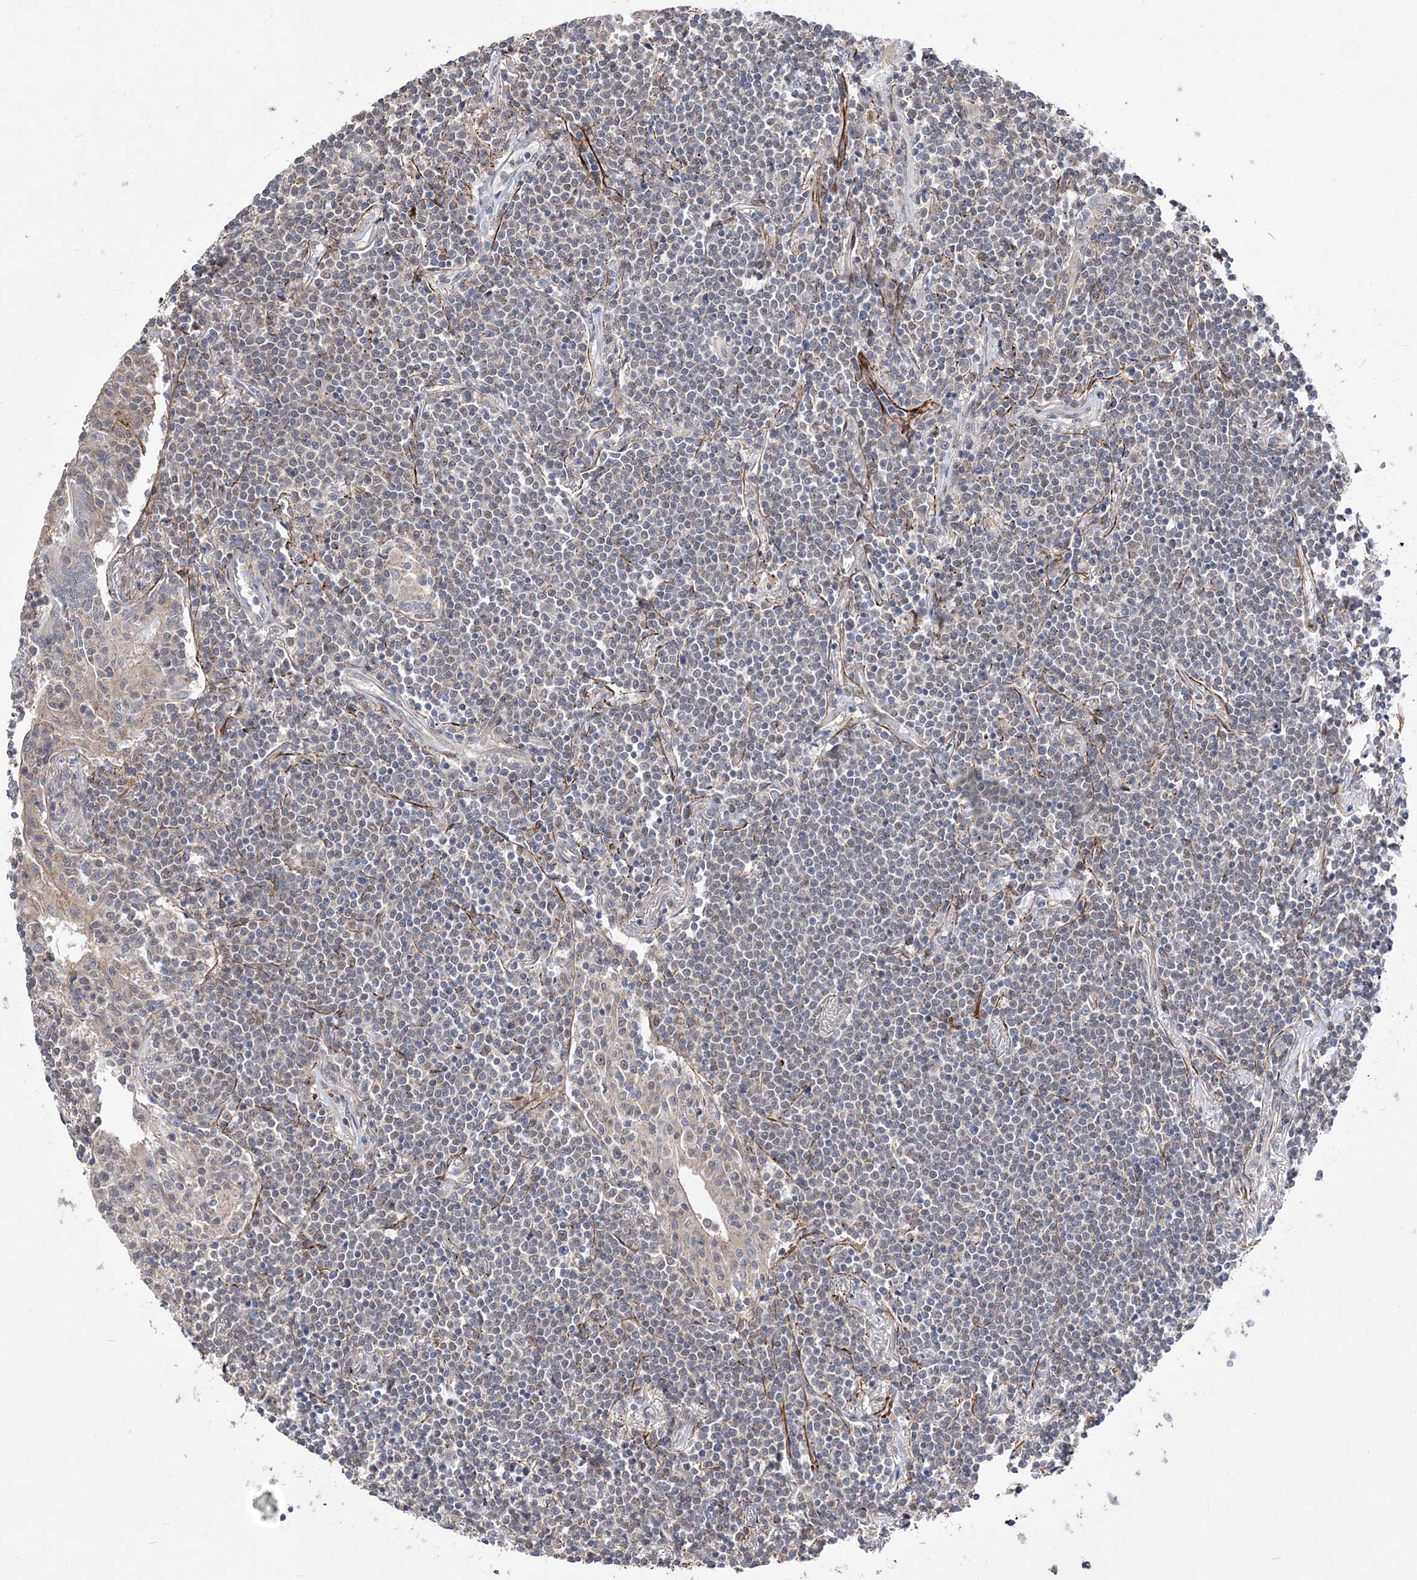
{"staining": {"intensity": "weak", "quantity": "<25%", "location": "nuclear"}, "tissue": "lymphoma", "cell_type": "Tumor cells", "image_type": "cancer", "snomed": [{"axis": "morphology", "description": "Malignant lymphoma, non-Hodgkin's type, Low grade"}, {"axis": "topography", "description": "Lung"}], "caption": "IHC photomicrograph of neoplastic tissue: human lymphoma stained with DAB (3,3'-diaminobenzidine) exhibits no significant protein expression in tumor cells.", "gene": "BOD1L1", "patient": {"sex": "female", "age": 71}}